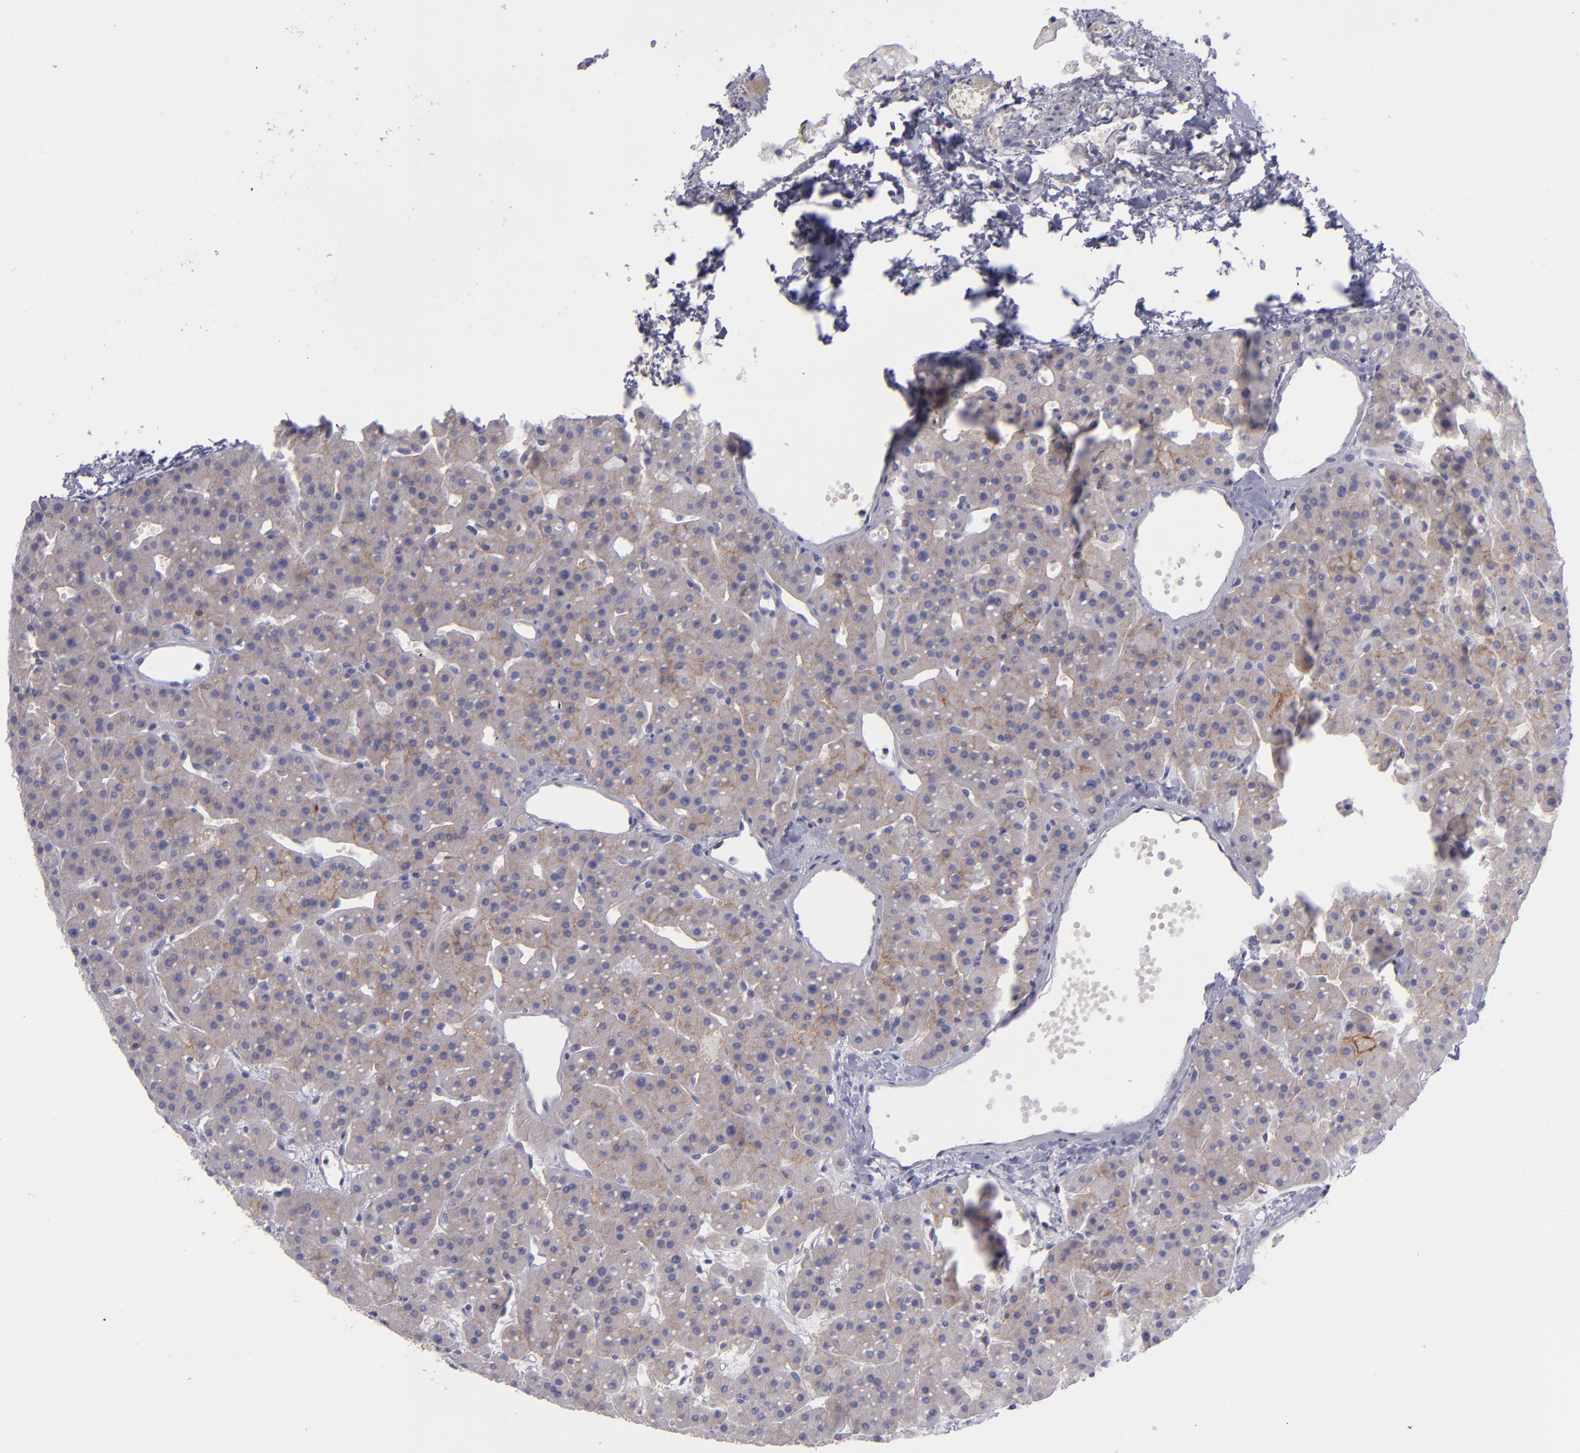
{"staining": {"intensity": "weak", "quantity": "25%-75%", "location": "cytoplasmic/membranous"}, "tissue": "parathyroid gland", "cell_type": "Glandular cells", "image_type": "normal", "snomed": [{"axis": "morphology", "description": "Normal tissue, NOS"}, {"axis": "topography", "description": "Parathyroid gland"}], "caption": "A brown stain shows weak cytoplasmic/membranous positivity of a protein in glandular cells of unremarkable parathyroid gland.", "gene": "BSG", "patient": {"sex": "female", "age": 76}}